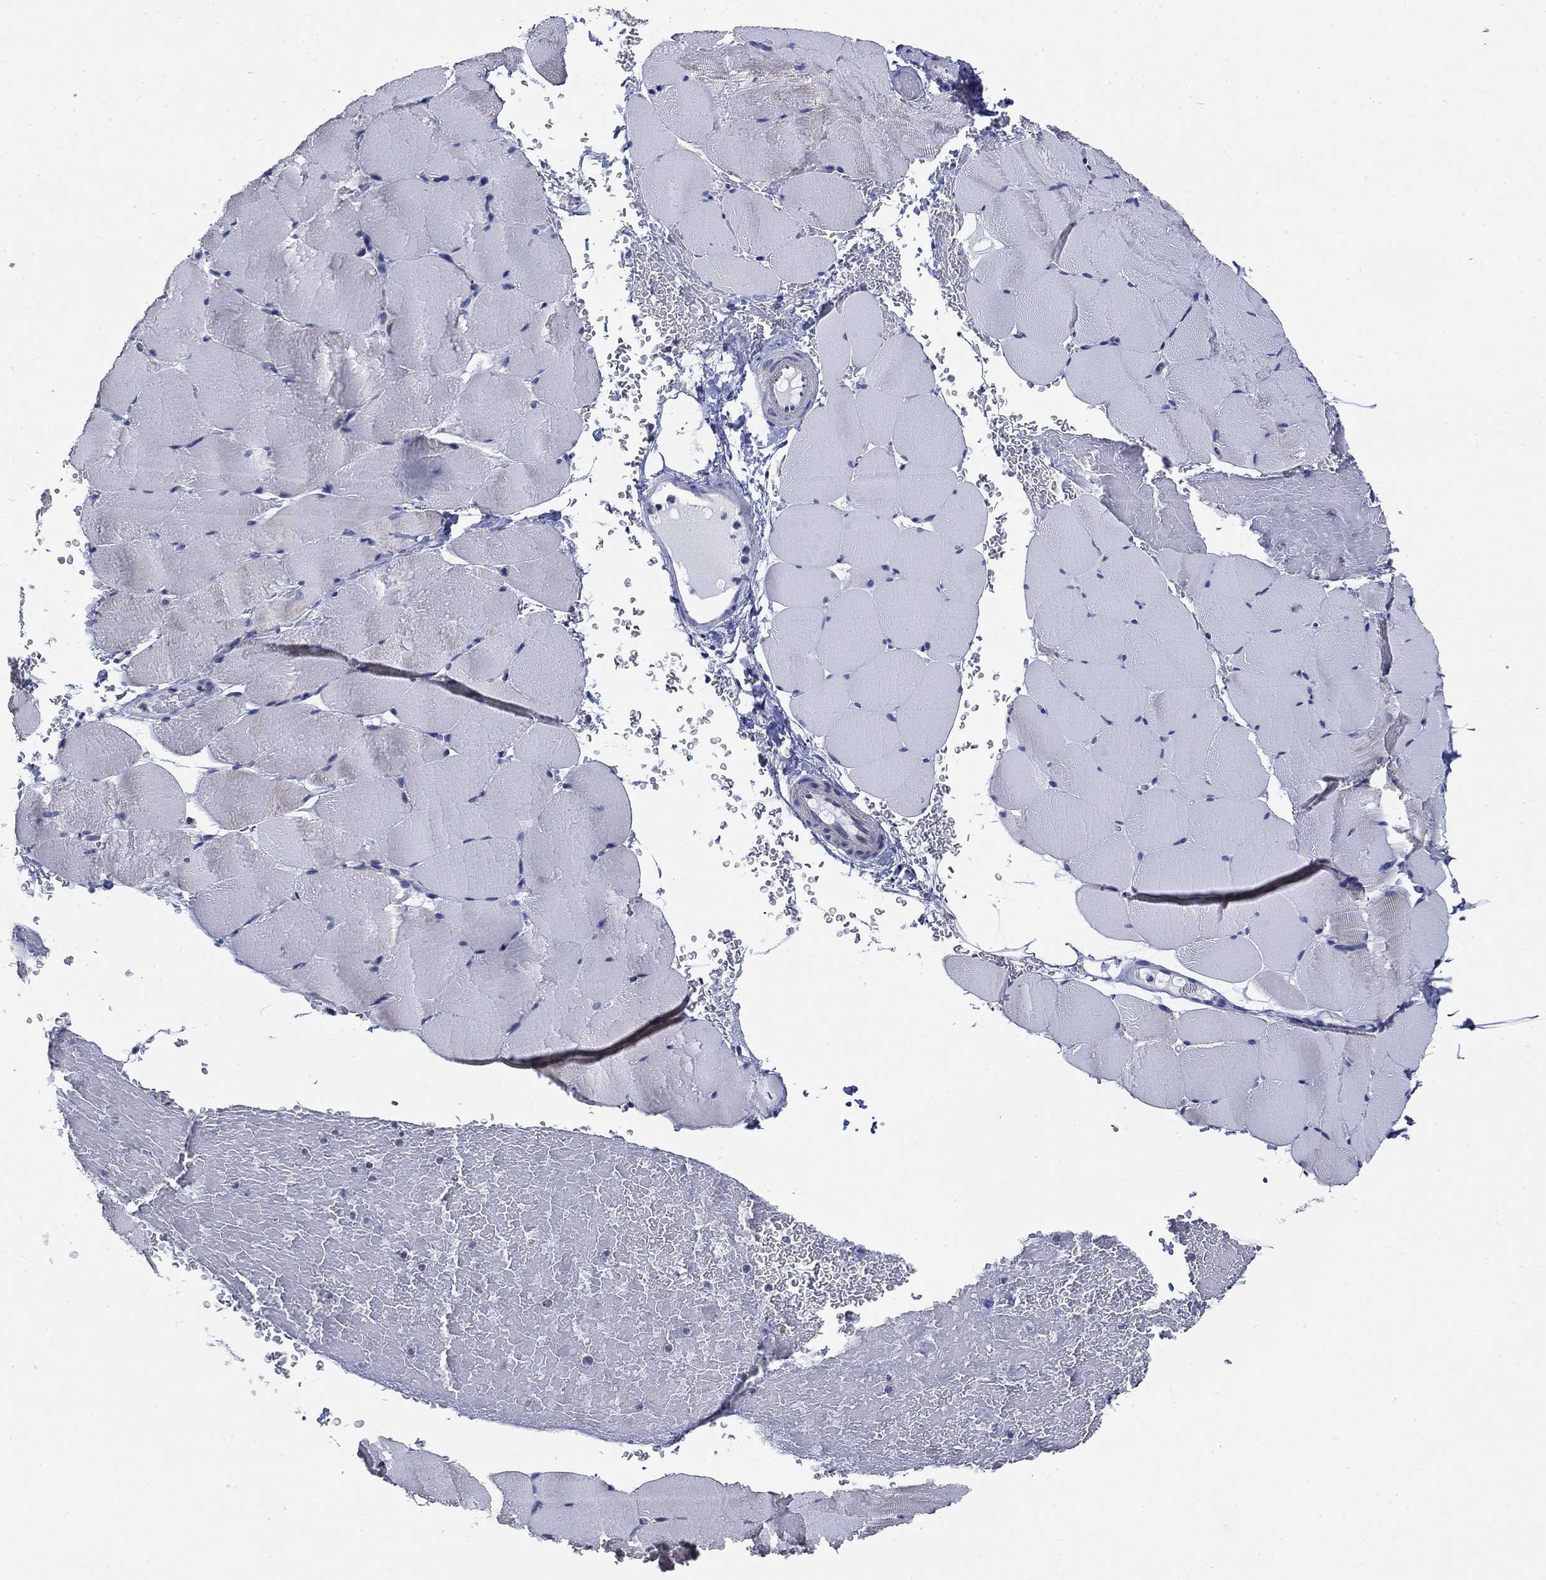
{"staining": {"intensity": "negative", "quantity": "none", "location": "none"}, "tissue": "skeletal muscle", "cell_type": "Myocytes", "image_type": "normal", "snomed": [{"axis": "morphology", "description": "Normal tissue, NOS"}, {"axis": "topography", "description": "Skeletal muscle"}], "caption": "The IHC histopathology image has no significant positivity in myocytes of skeletal muscle. Brightfield microscopy of immunohistochemistry (IHC) stained with DAB (3,3'-diaminobenzidine) (brown) and hematoxylin (blue), captured at high magnification.", "gene": "NACAD", "patient": {"sex": "female", "age": 37}}